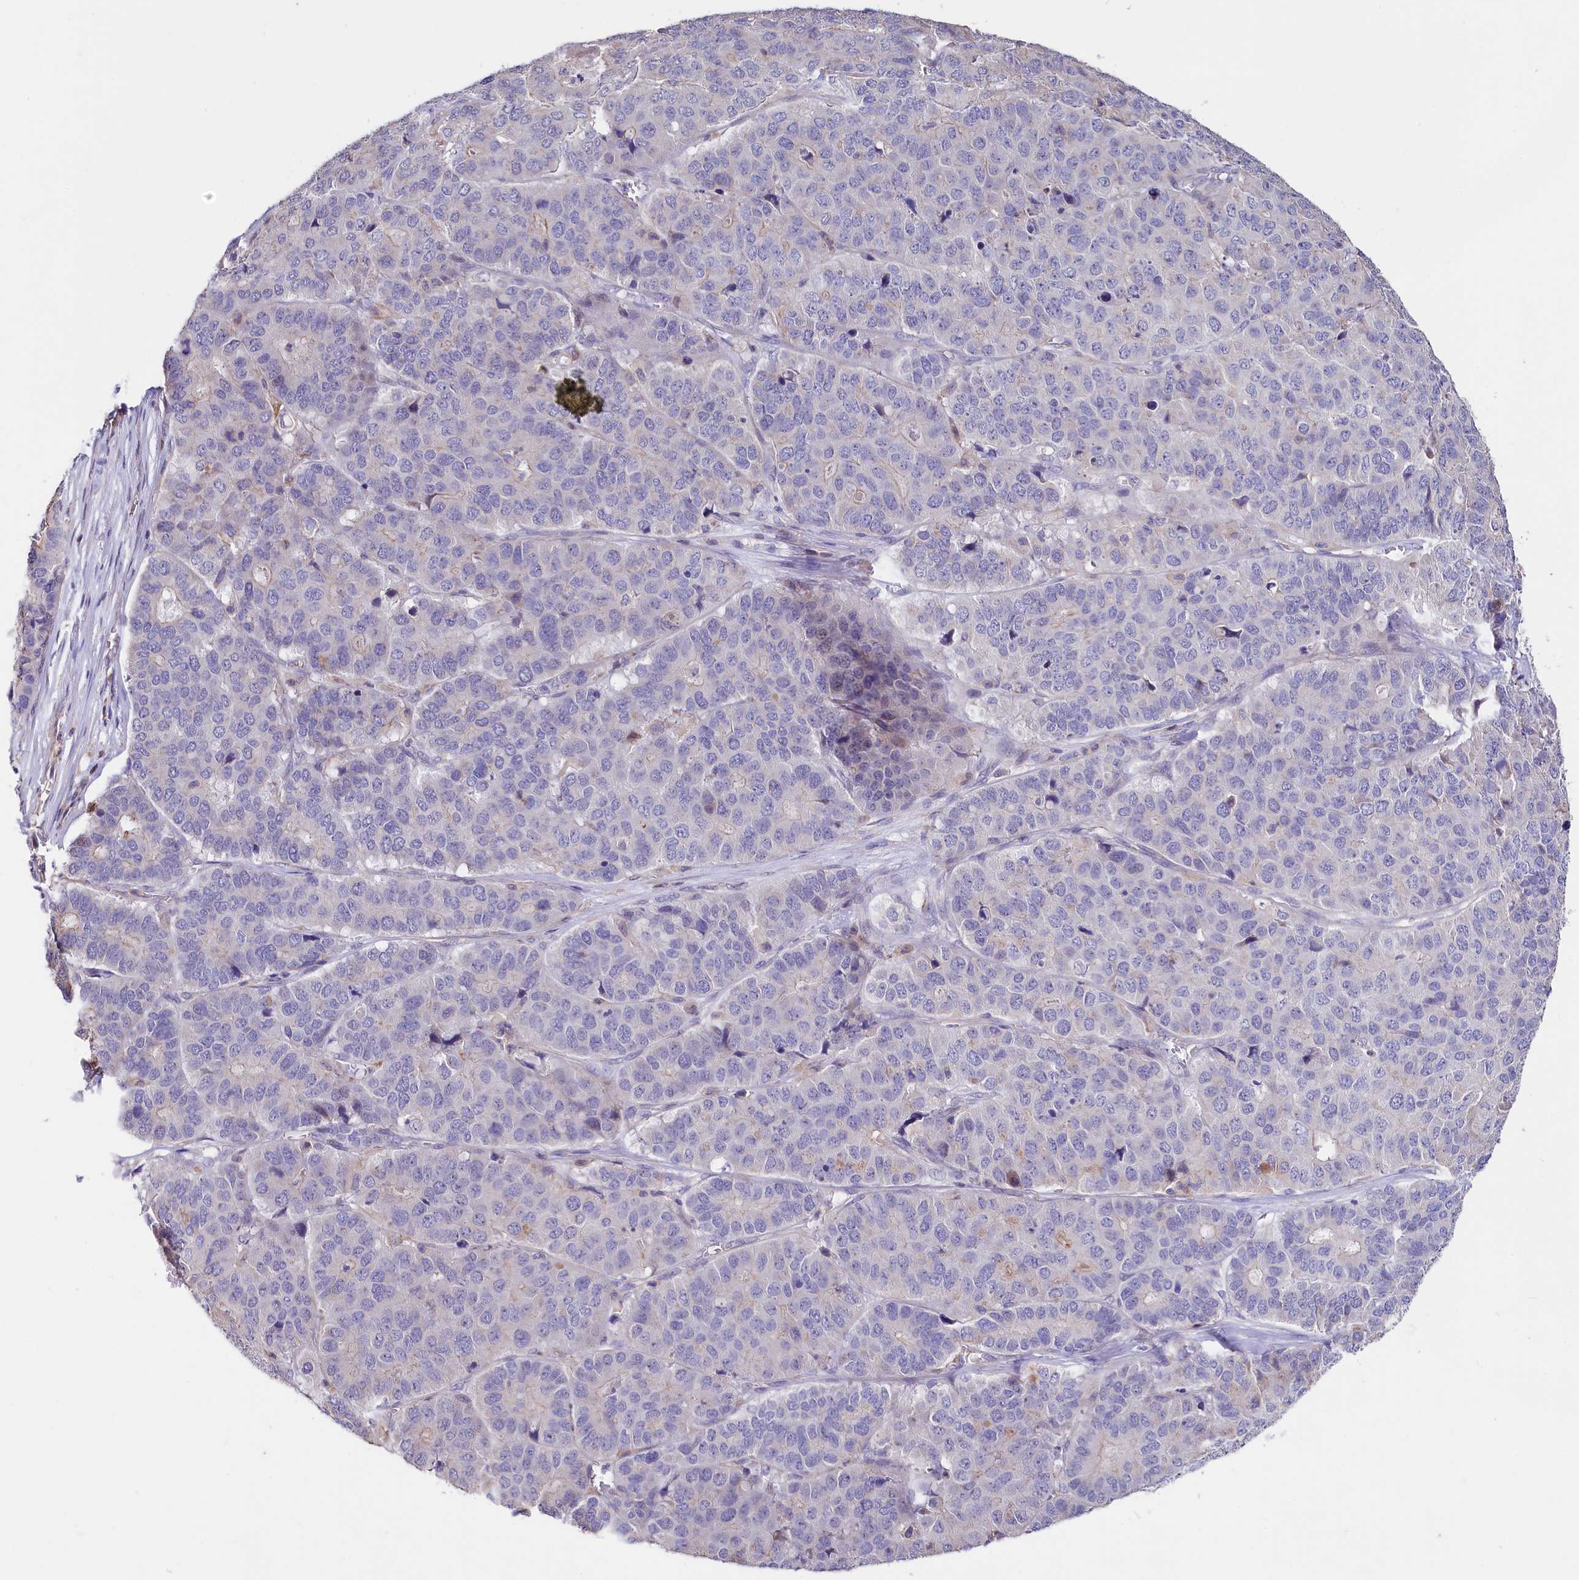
{"staining": {"intensity": "negative", "quantity": "none", "location": "none"}, "tissue": "pancreatic cancer", "cell_type": "Tumor cells", "image_type": "cancer", "snomed": [{"axis": "morphology", "description": "Adenocarcinoma, NOS"}, {"axis": "topography", "description": "Pancreas"}], "caption": "DAB immunohistochemical staining of pancreatic cancer (adenocarcinoma) displays no significant expression in tumor cells. (Brightfield microscopy of DAB (3,3'-diaminobenzidine) IHC at high magnification).", "gene": "RPUSD3", "patient": {"sex": "male", "age": 50}}